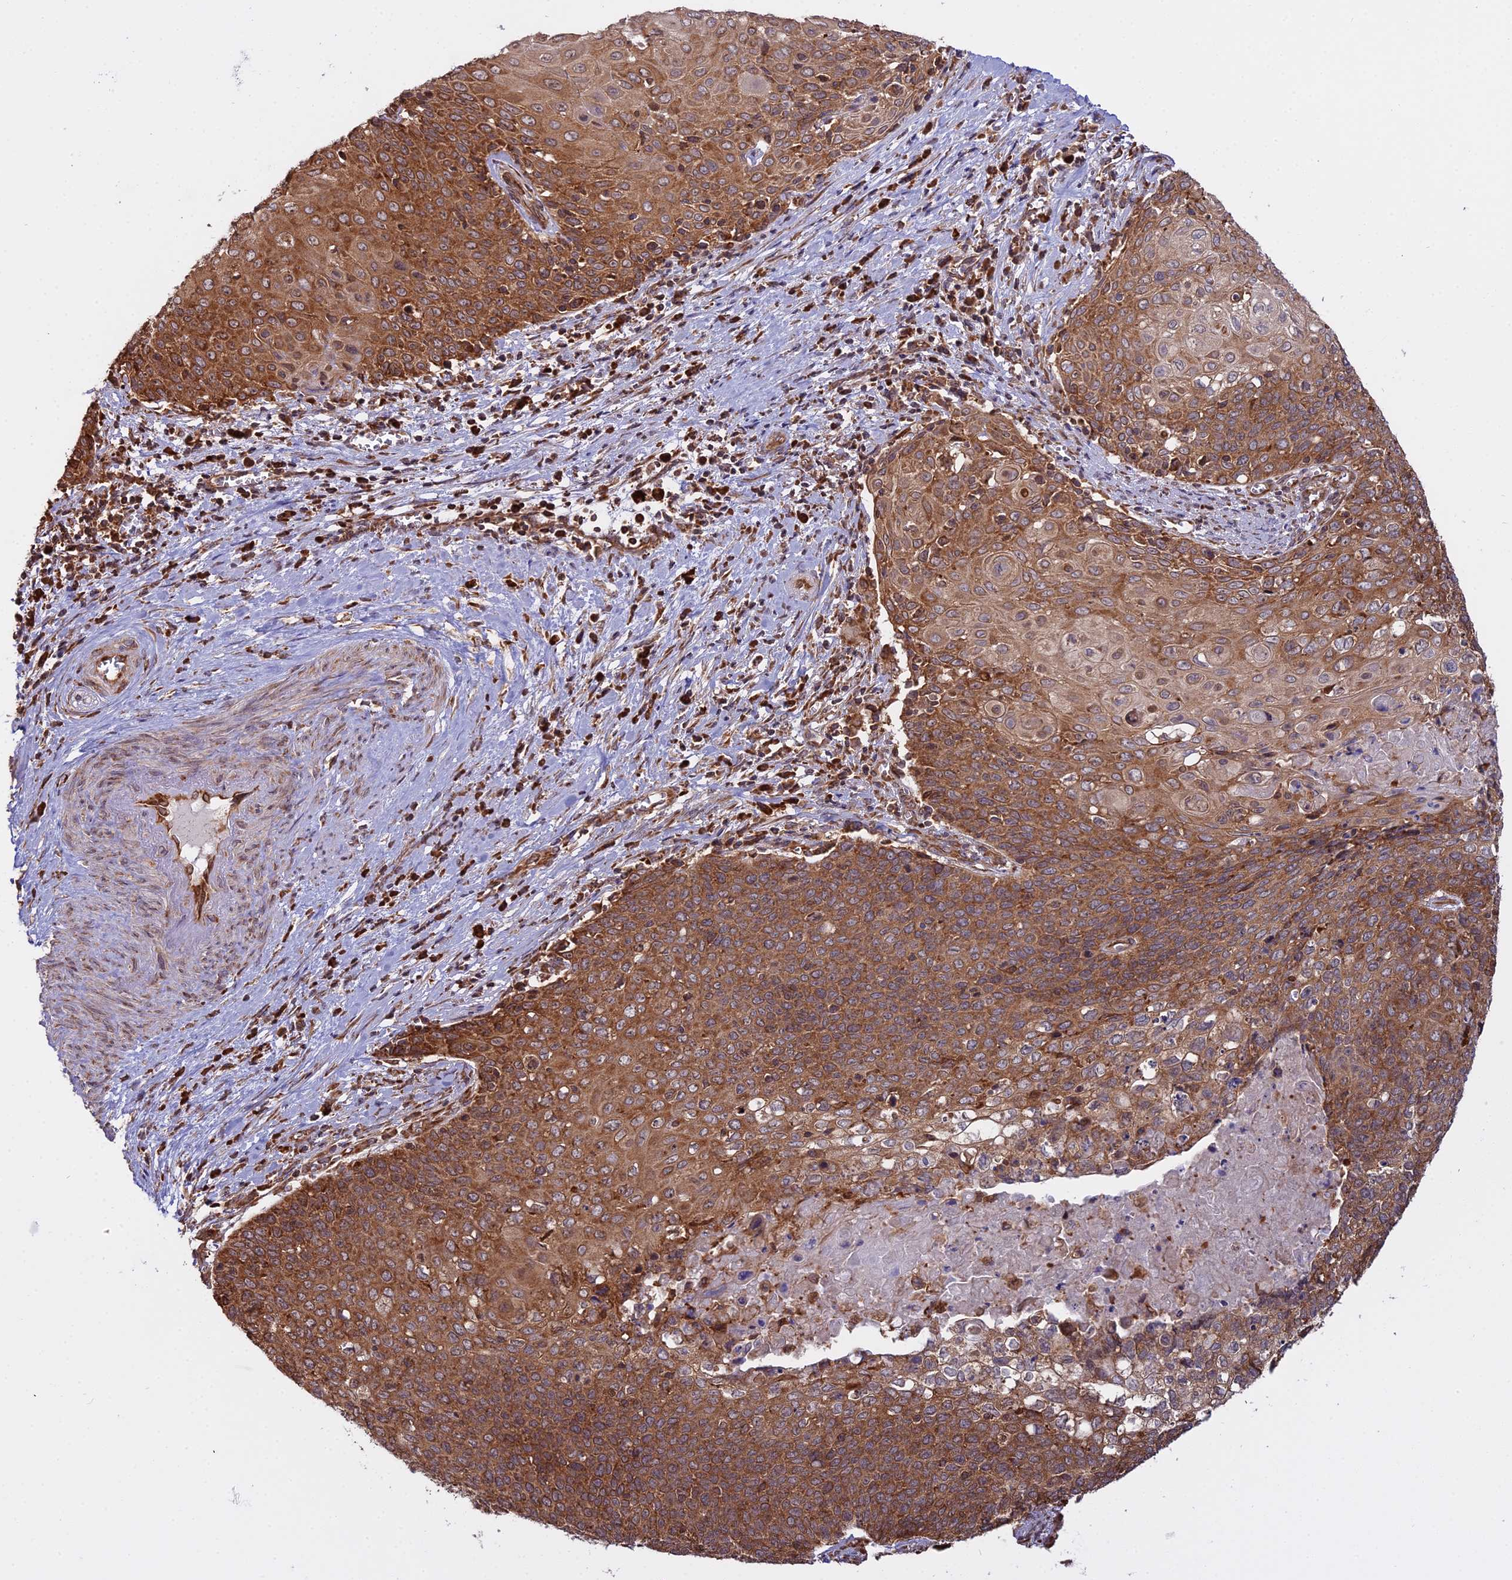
{"staining": {"intensity": "moderate", "quantity": ">75%", "location": "cytoplasmic/membranous"}, "tissue": "cervical cancer", "cell_type": "Tumor cells", "image_type": "cancer", "snomed": [{"axis": "morphology", "description": "Squamous cell carcinoma, NOS"}, {"axis": "topography", "description": "Cervix"}], "caption": "Cervical cancer tissue demonstrates moderate cytoplasmic/membranous expression in about >75% of tumor cells, visualized by immunohistochemistry.", "gene": "RPL26", "patient": {"sex": "female", "age": 39}}